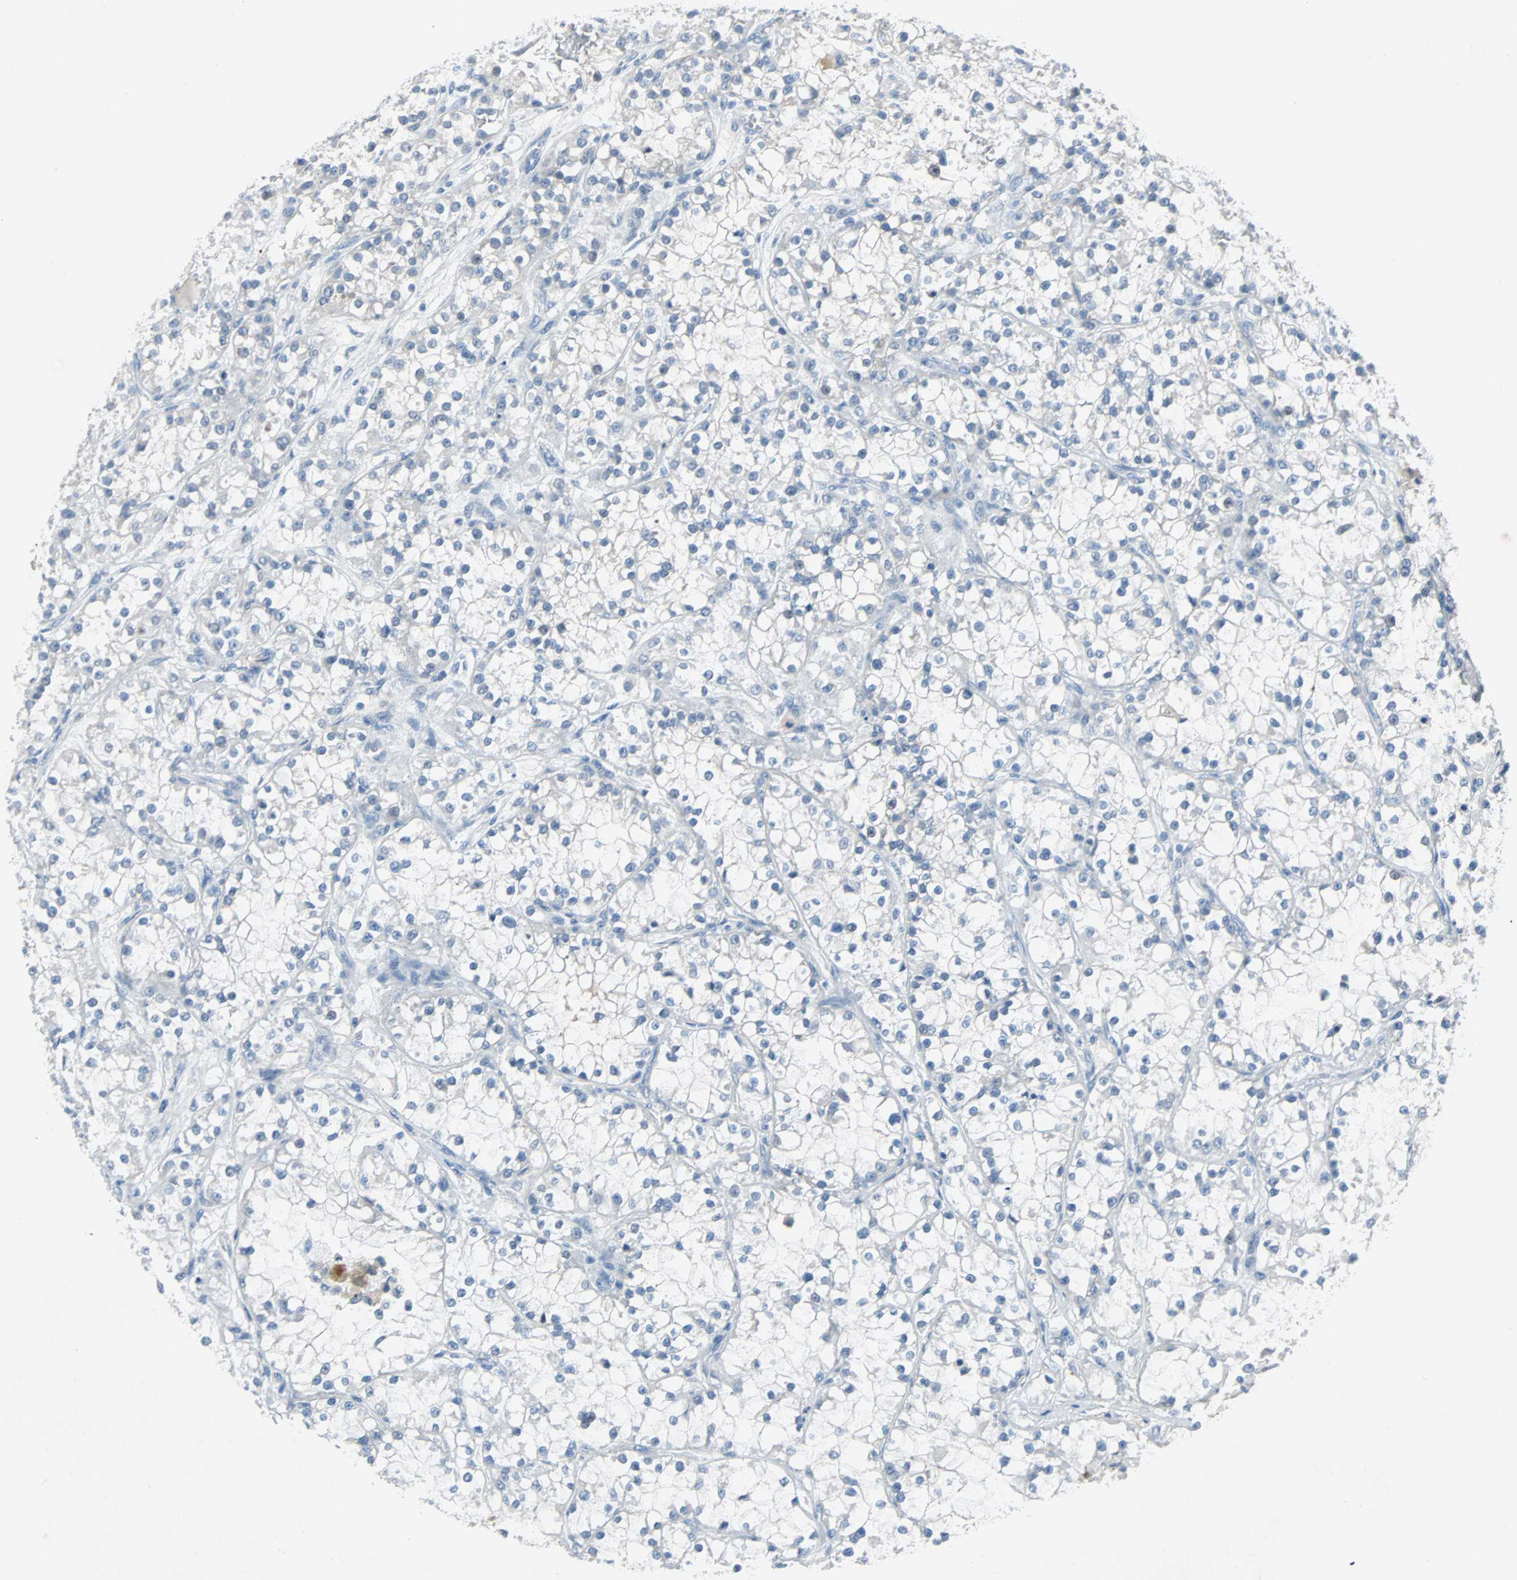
{"staining": {"intensity": "negative", "quantity": "none", "location": "none"}, "tissue": "renal cancer", "cell_type": "Tumor cells", "image_type": "cancer", "snomed": [{"axis": "morphology", "description": "Adenocarcinoma, NOS"}, {"axis": "topography", "description": "Kidney"}], "caption": "Immunohistochemical staining of renal adenocarcinoma reveals no significant staining in tumor cells.", "gene": "PCDHB2", "patient": {"sex": "female", "age": 52}}